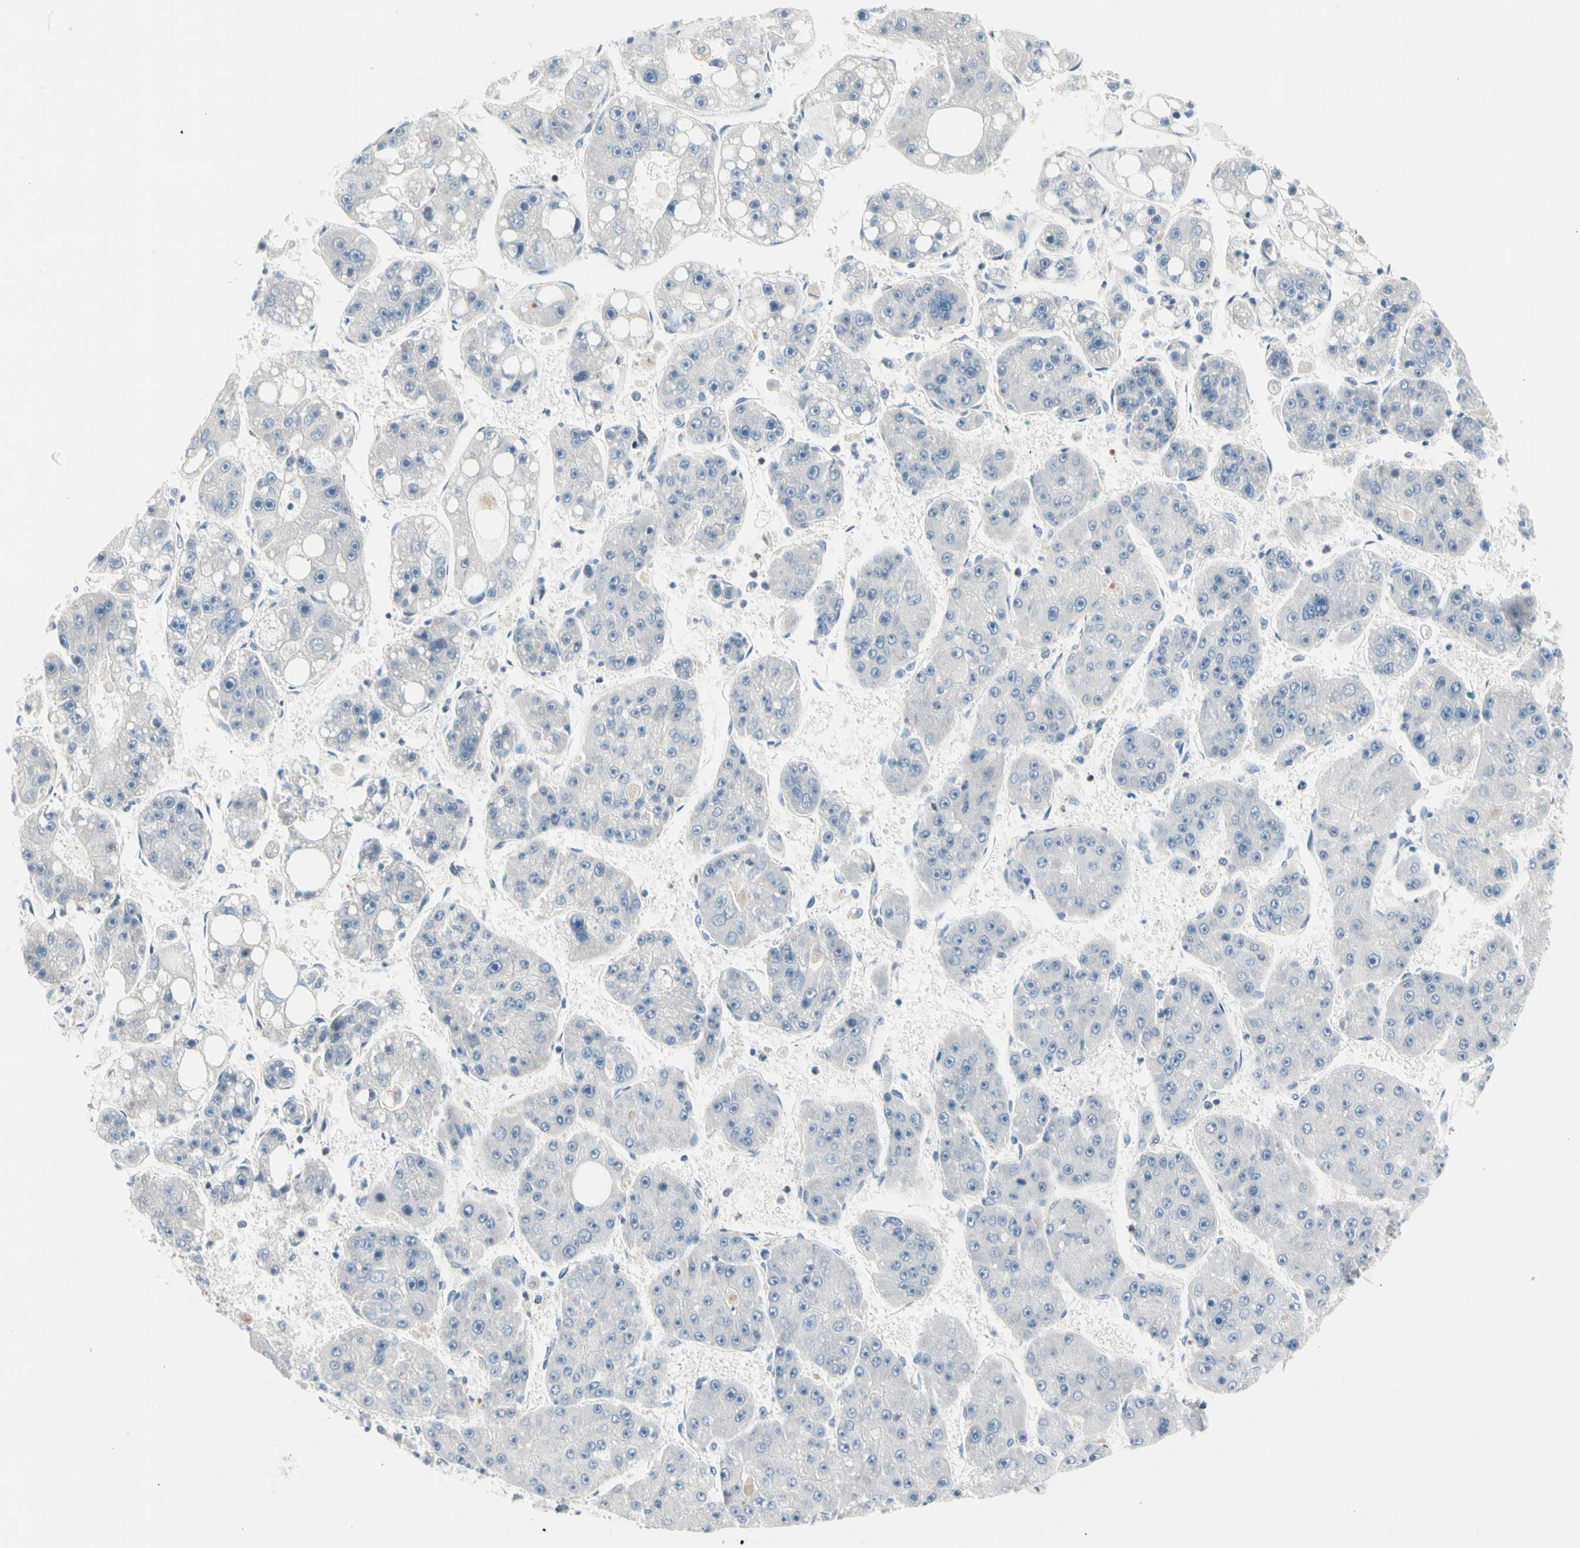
{"staining": {"intensity": "negative", "quantity": "none", "location": "none"}, "tissue": "liver cancer", "cell_type": "Tumor cells", "image_type": "cancer", "snomed": [{"axis": "morphology", "description": "Carcinoma, Hepatocellular, NOS"}, {"axis": "topography", "description": "Liver"}], "caption": "Tumor cells show no significant positivity in liver hepatocellular carcinoma.", "gene": "MAP3K3", "patient": {"sex": "female", "age": 61}}